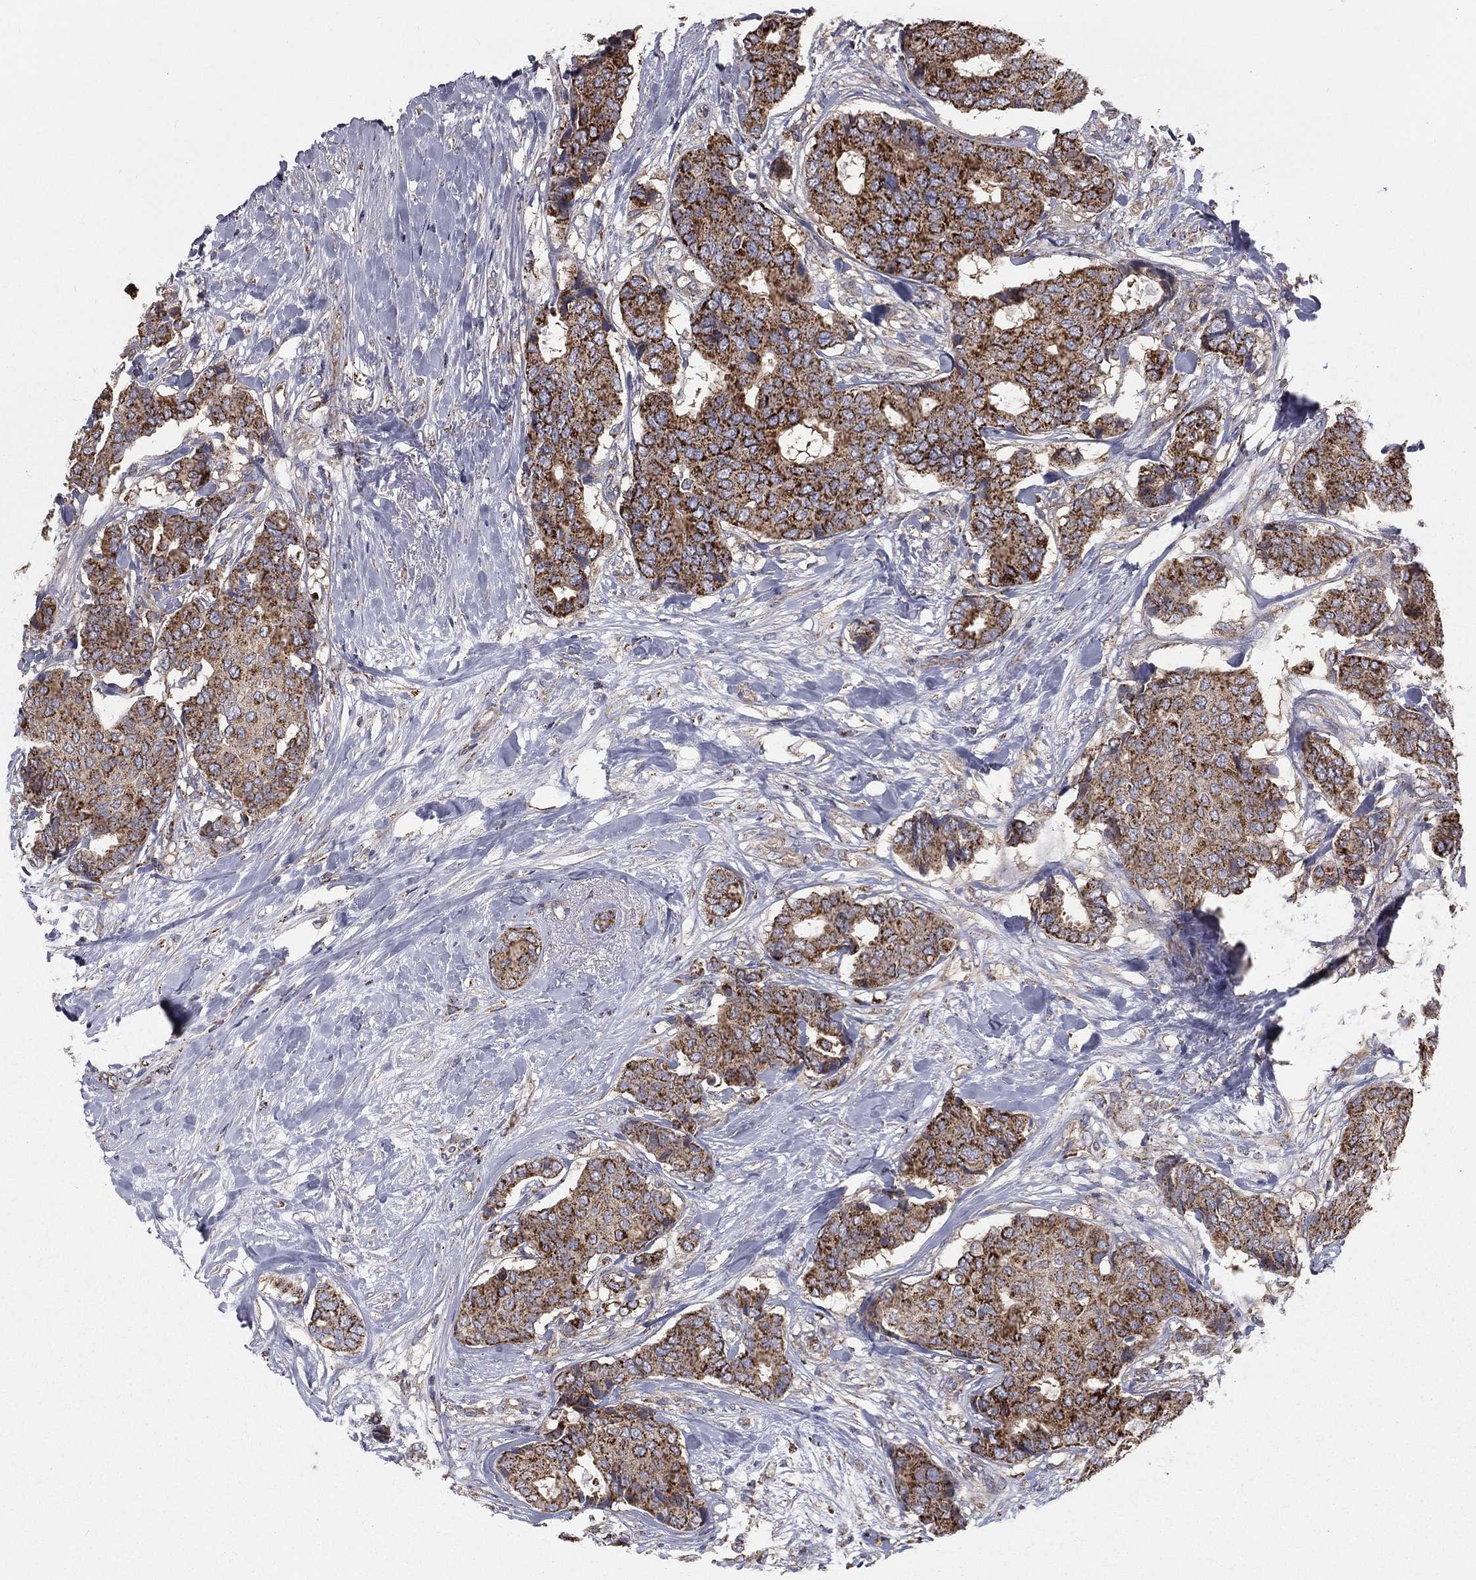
{"staining": {"intensity": "strong", "quantity": ">75%", "location": "cytoplasmic/membranous"}, "tissue": "breast cancer", "cell_type": "Tumor cells", "image_type": "cancer", "snomed": [{"axis": "morphology", "description": "Duct carcinoma"}, {"axis": "topography", "description": "Breast"}], "caption": "This is an image of immunohistochemistry staining of breast cancer (invasive ductal carcinoma), which shows strong positivity in the cytoplasmic/membranous of tumor cells.", "gene": "HADH", "patient": {"sex": "female", "age": 75}}